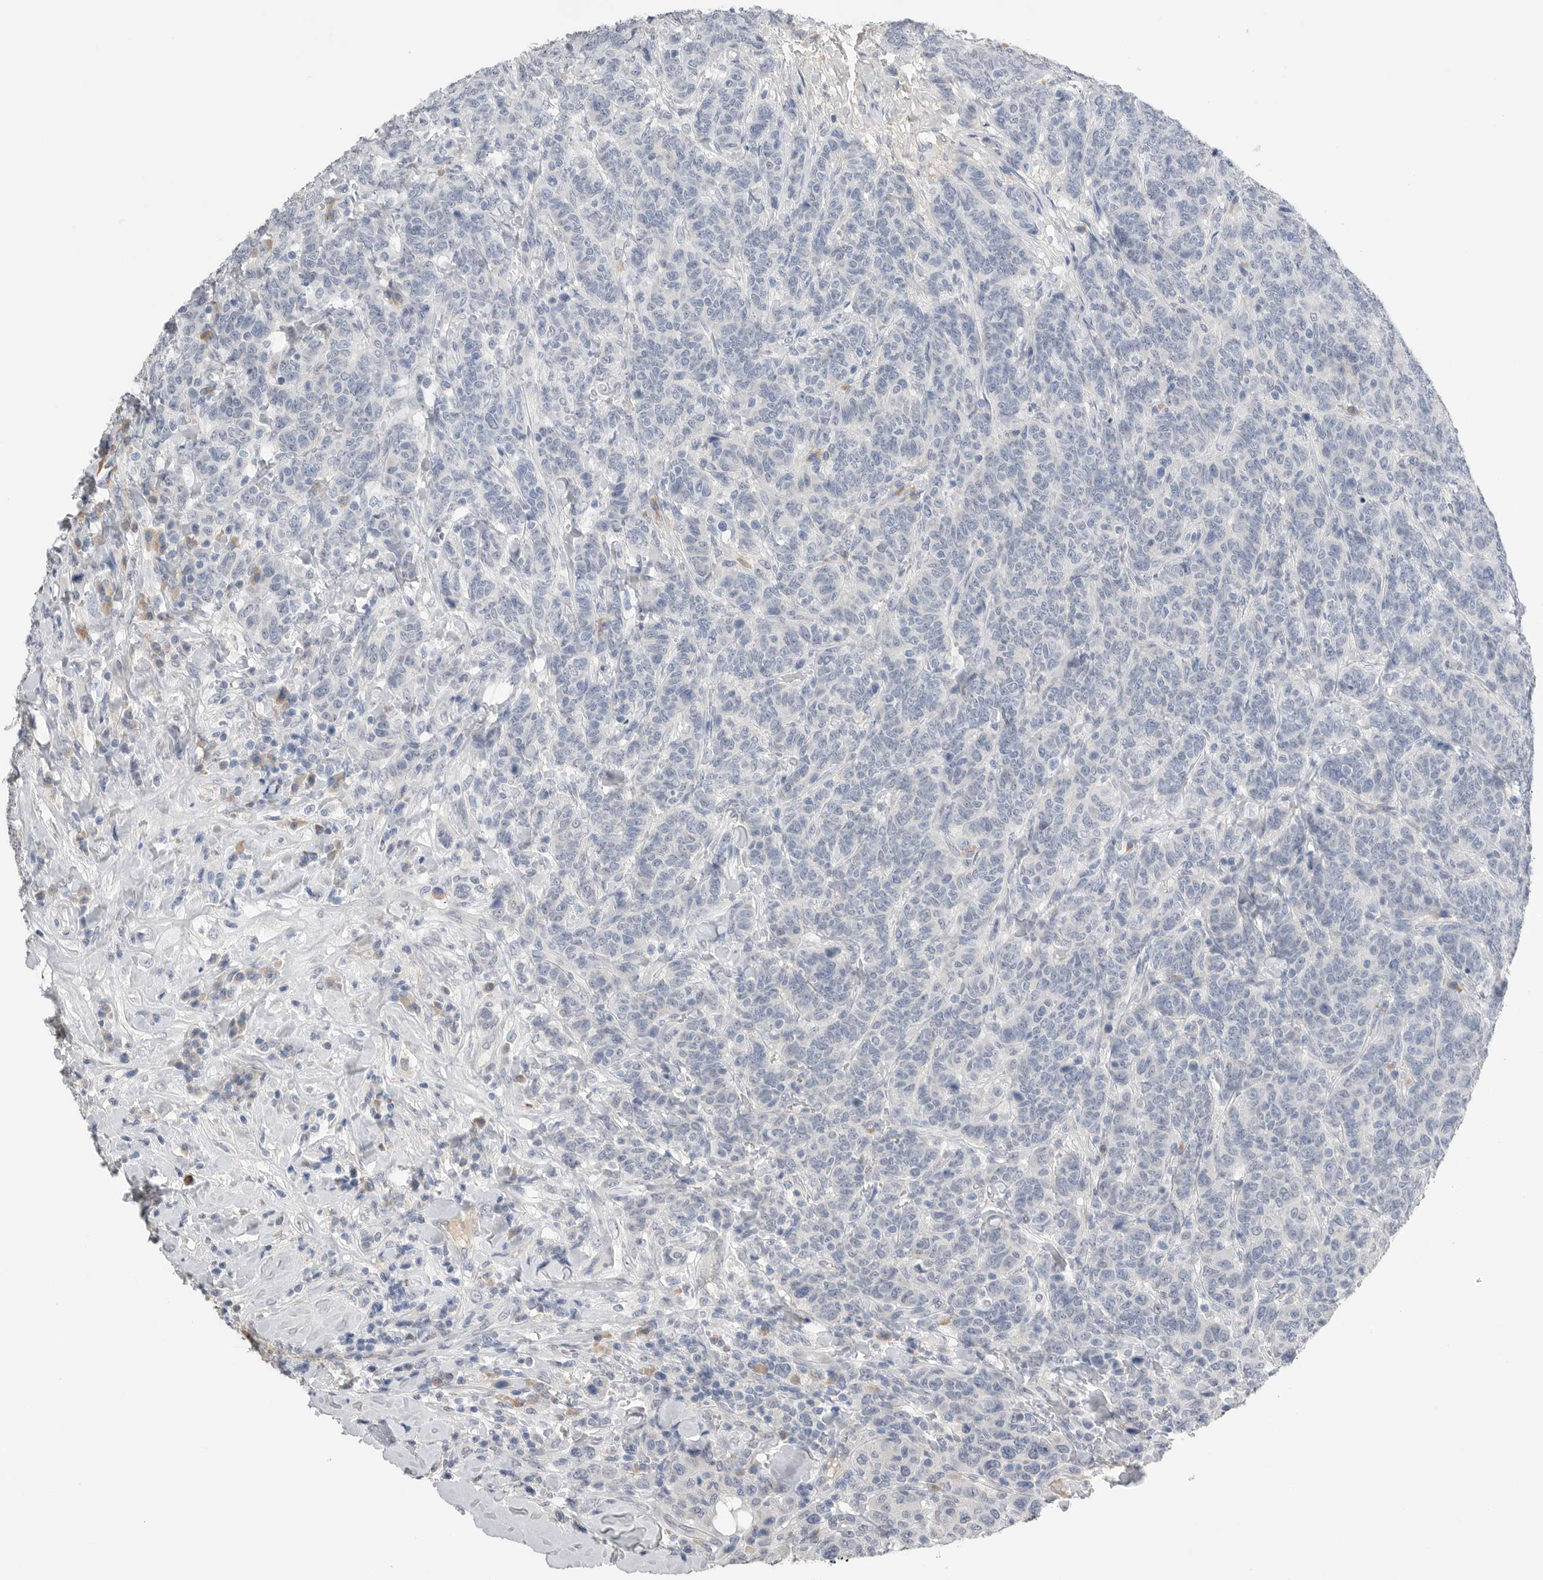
{"staining": {"intensity": "negative", "quantity": "none", "location": "none"}, "tissue": "breast cancer", "cell_type": "Tumor cells", "image_type": "cancer", "snomed": [{"axis": "morphology", "description": "Duct carcinoma"}, {"axis": "topography", "description": "Breast"}], "caption": "Immunohistochemistry (IHC) image of human breast cancer stained for a protein (brown), which exhibits no positivity in tumor cells.", "gene": "FABP6", "patient": {"sex": "female", "age": 37}}